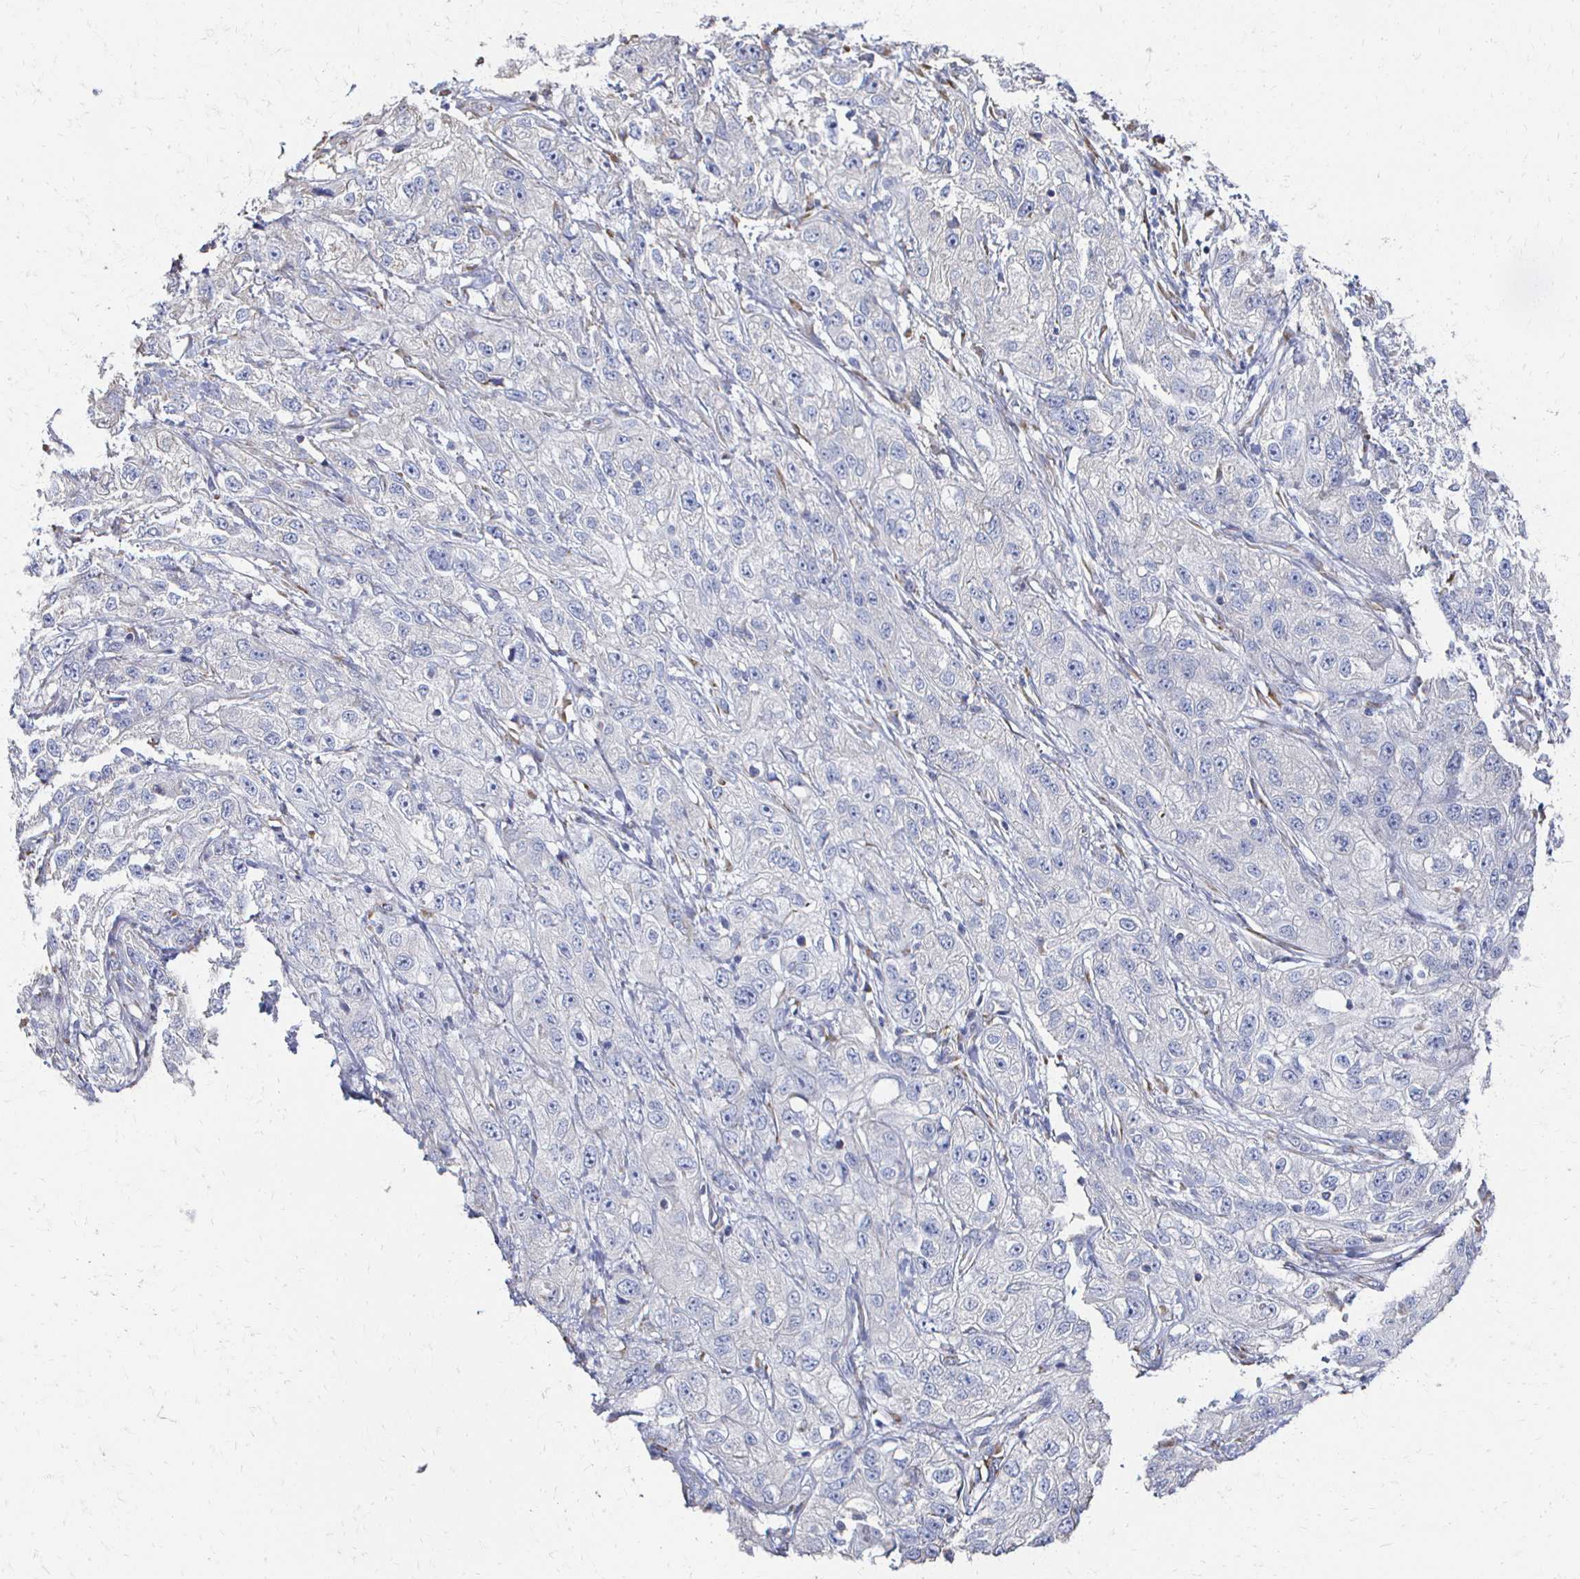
{"staining": {"intensity": "negative", "quantity": "none", "location": "none"}, "tissue": "skin cancer", "cell_type": "Tumor cells", "image_type": "cancer", "snomed": [{"axis": "morphology", "description": "Squamous cell carcinoma, NOS"}, {"axis": "topography", "description": "Skin"}, {"axis": "topography", "description": "Vulva"}], "caption": "Tumor cells show no significant protein expression in skin squamous cell carcinoma. (DAB IHC with hematoxylin counter stain).", "gene": "ATP1A3", "patient": {"sex": "female", "age": 86}}